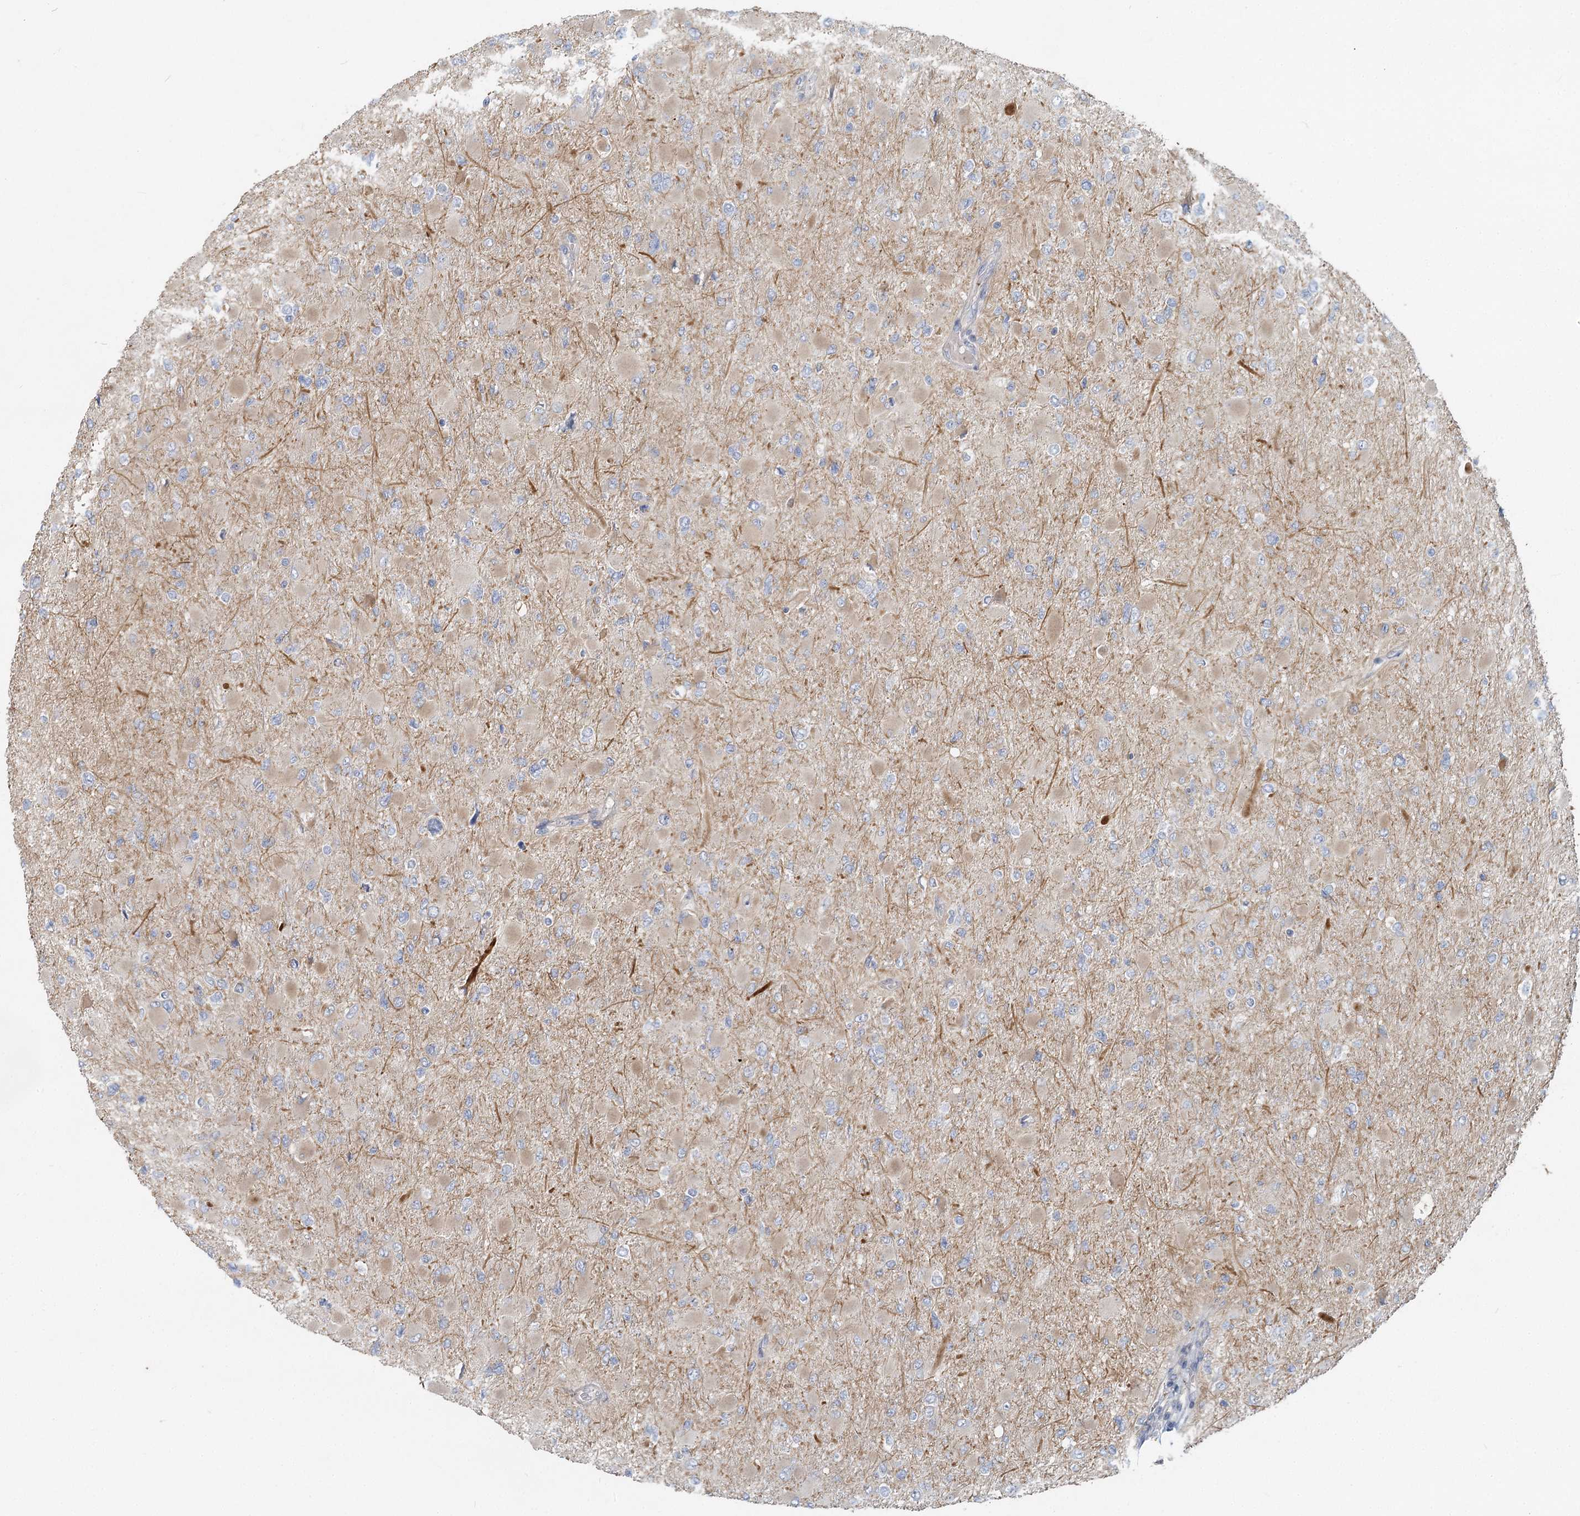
{"staining": {"intensity": "negative", "quantity": "none", "location": "none"}, "tissue": "glioma", "cell_type": "Tumor cells", "image_type": "cancer", "snomed": [{"axis": "morphology", "description": "Glioma, malignant, High grade"}, {"axis": "topography", "description": "Cerebral cortex"}], "caption": "The IHC micrograph has no significant staining in tumor cells of glioma tissue. (Brightfield microscopy of DAB (3,3'-diaminobenzidine) IHC at high magnification).", "gene": "DNMBP", "patient": {"sex": "female", "age": 36}}